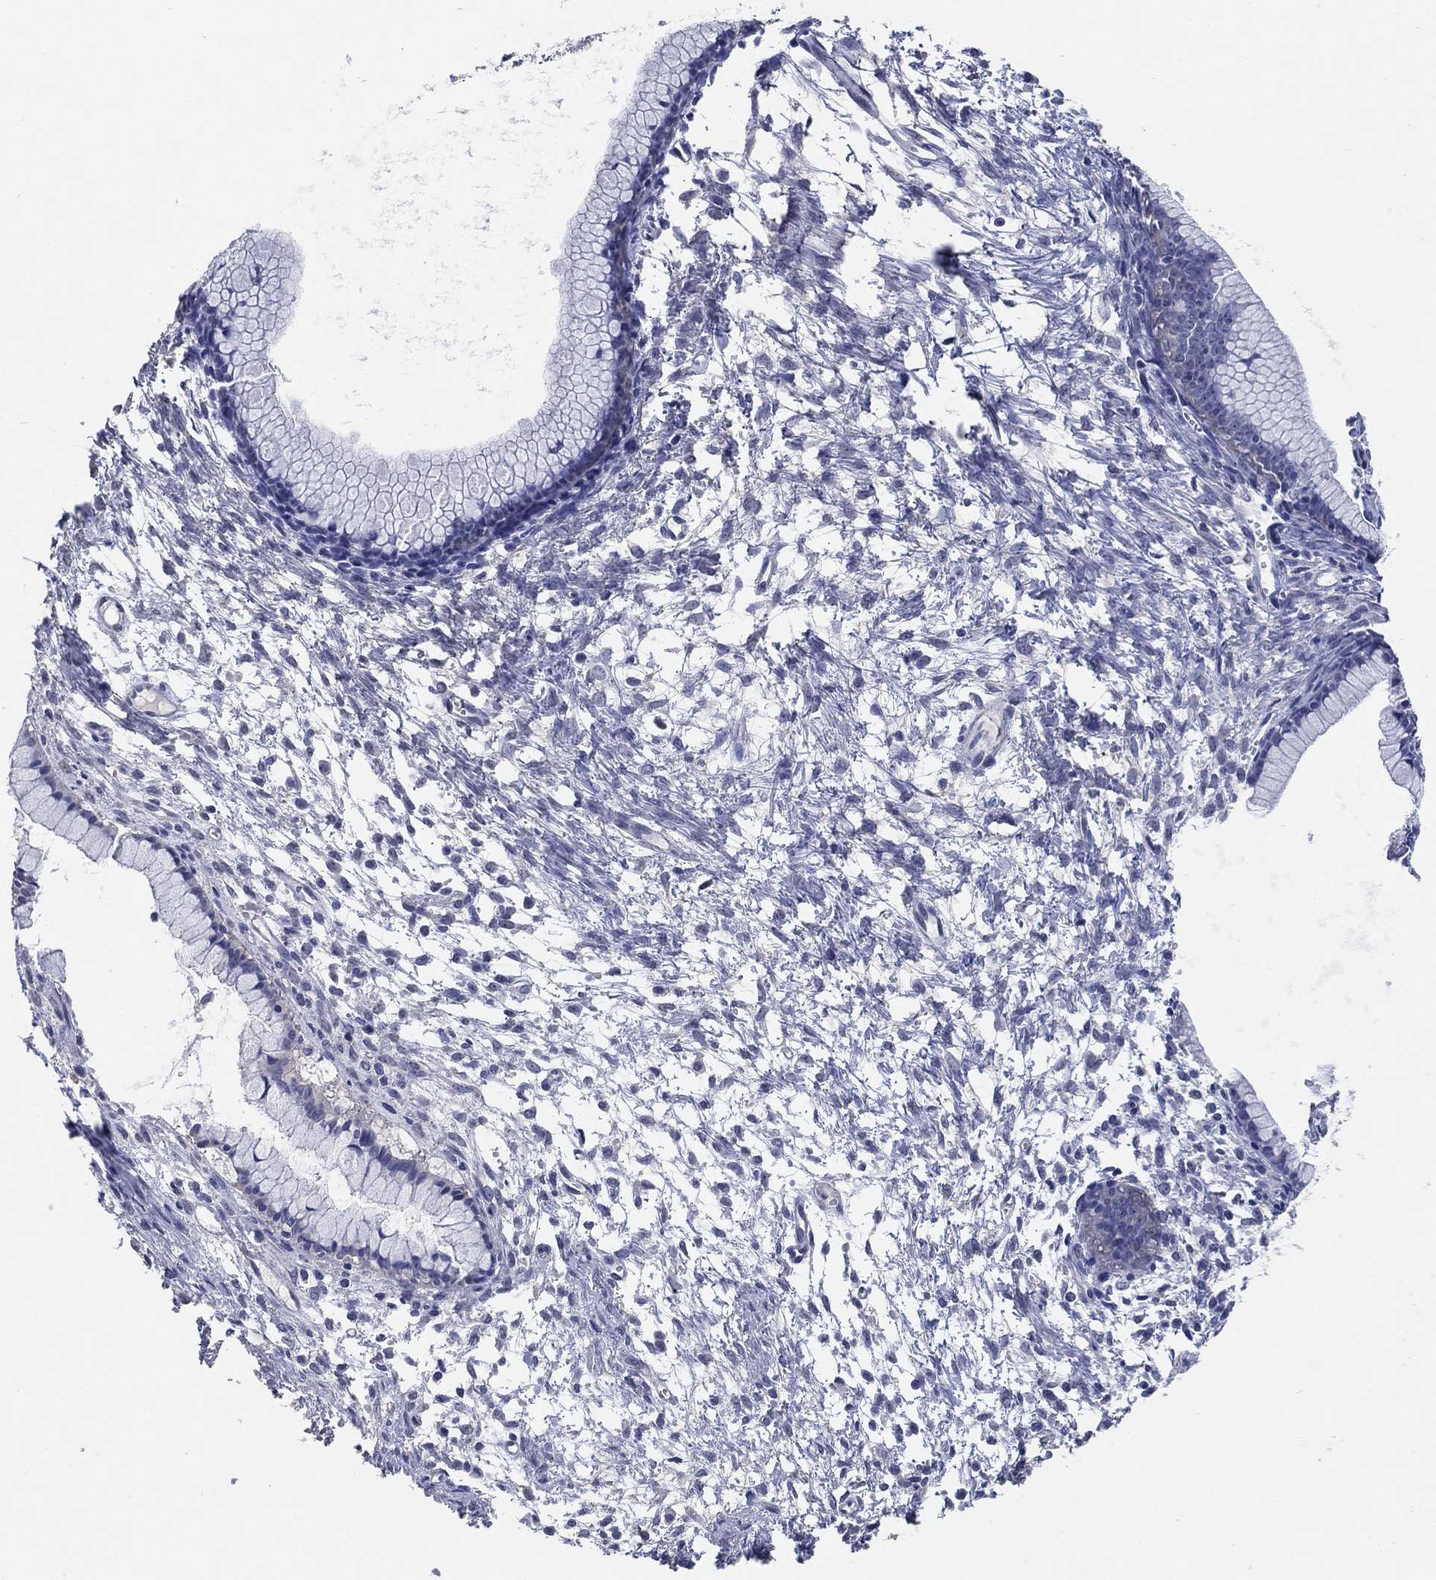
{"staining": {"intensity": "negative", "quantity": "none", "location": "none"}, "tissue": "ovarian cancer", "cell_type": "Tumor cells", "image_type": "cancer", "snomed": [{"axis": "morphology", "description": "Cystadenocarcinoma, mucinous, NOS"}, {"axis": "topography", "description": "Ovary"}], "caption": "IHC micrograph of ovarian cancer (mucinous cystadenocarcinoma) stained for a protein (brown), which displays no positivity in tumor cells. (Brightfield microscopy of DAB immunohistochemistry (IHC) at high magnification).", "gene": "KLK5", "patient": {"sex": "female", "age": 41}}